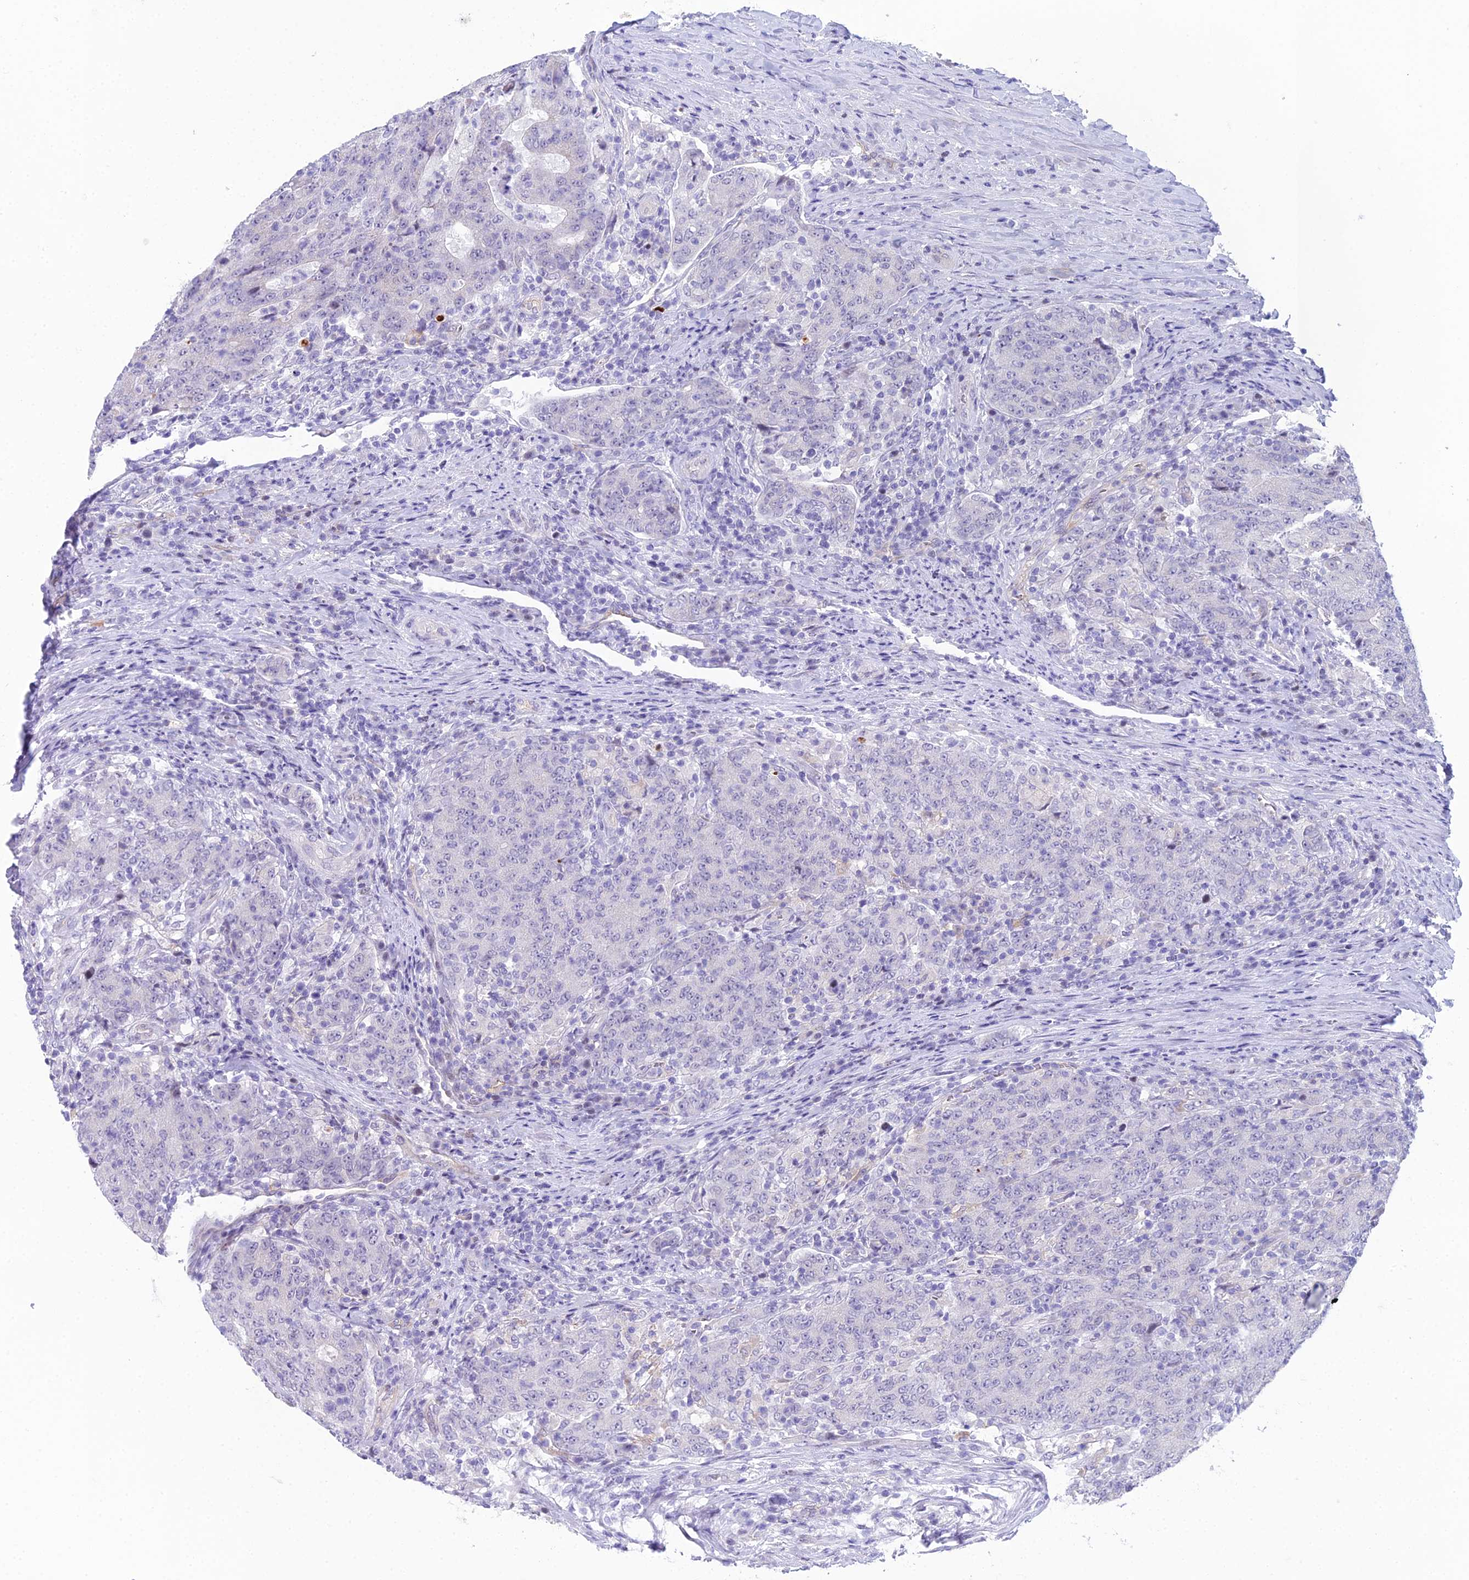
{"staining": {"intensity": "negative", "quantity": "none", "location": "none"}, "tissue": "colorectal cancer", "cell_type": "Tumor cells", "image_type": "cancer", "snomed": [{"axis": "morphology", "description": "Adenocarcinoma, NOS"}, {"axis": "topography", "description": "Colon"}], "caption": "Human colorectal cancer (adenocarcinoma) stained for a protein using immunohistochemistry demonstrates no positivity in tumor cells.", "gene": "CC2D2A", "patient": {"sex": "female", "age": 75}}